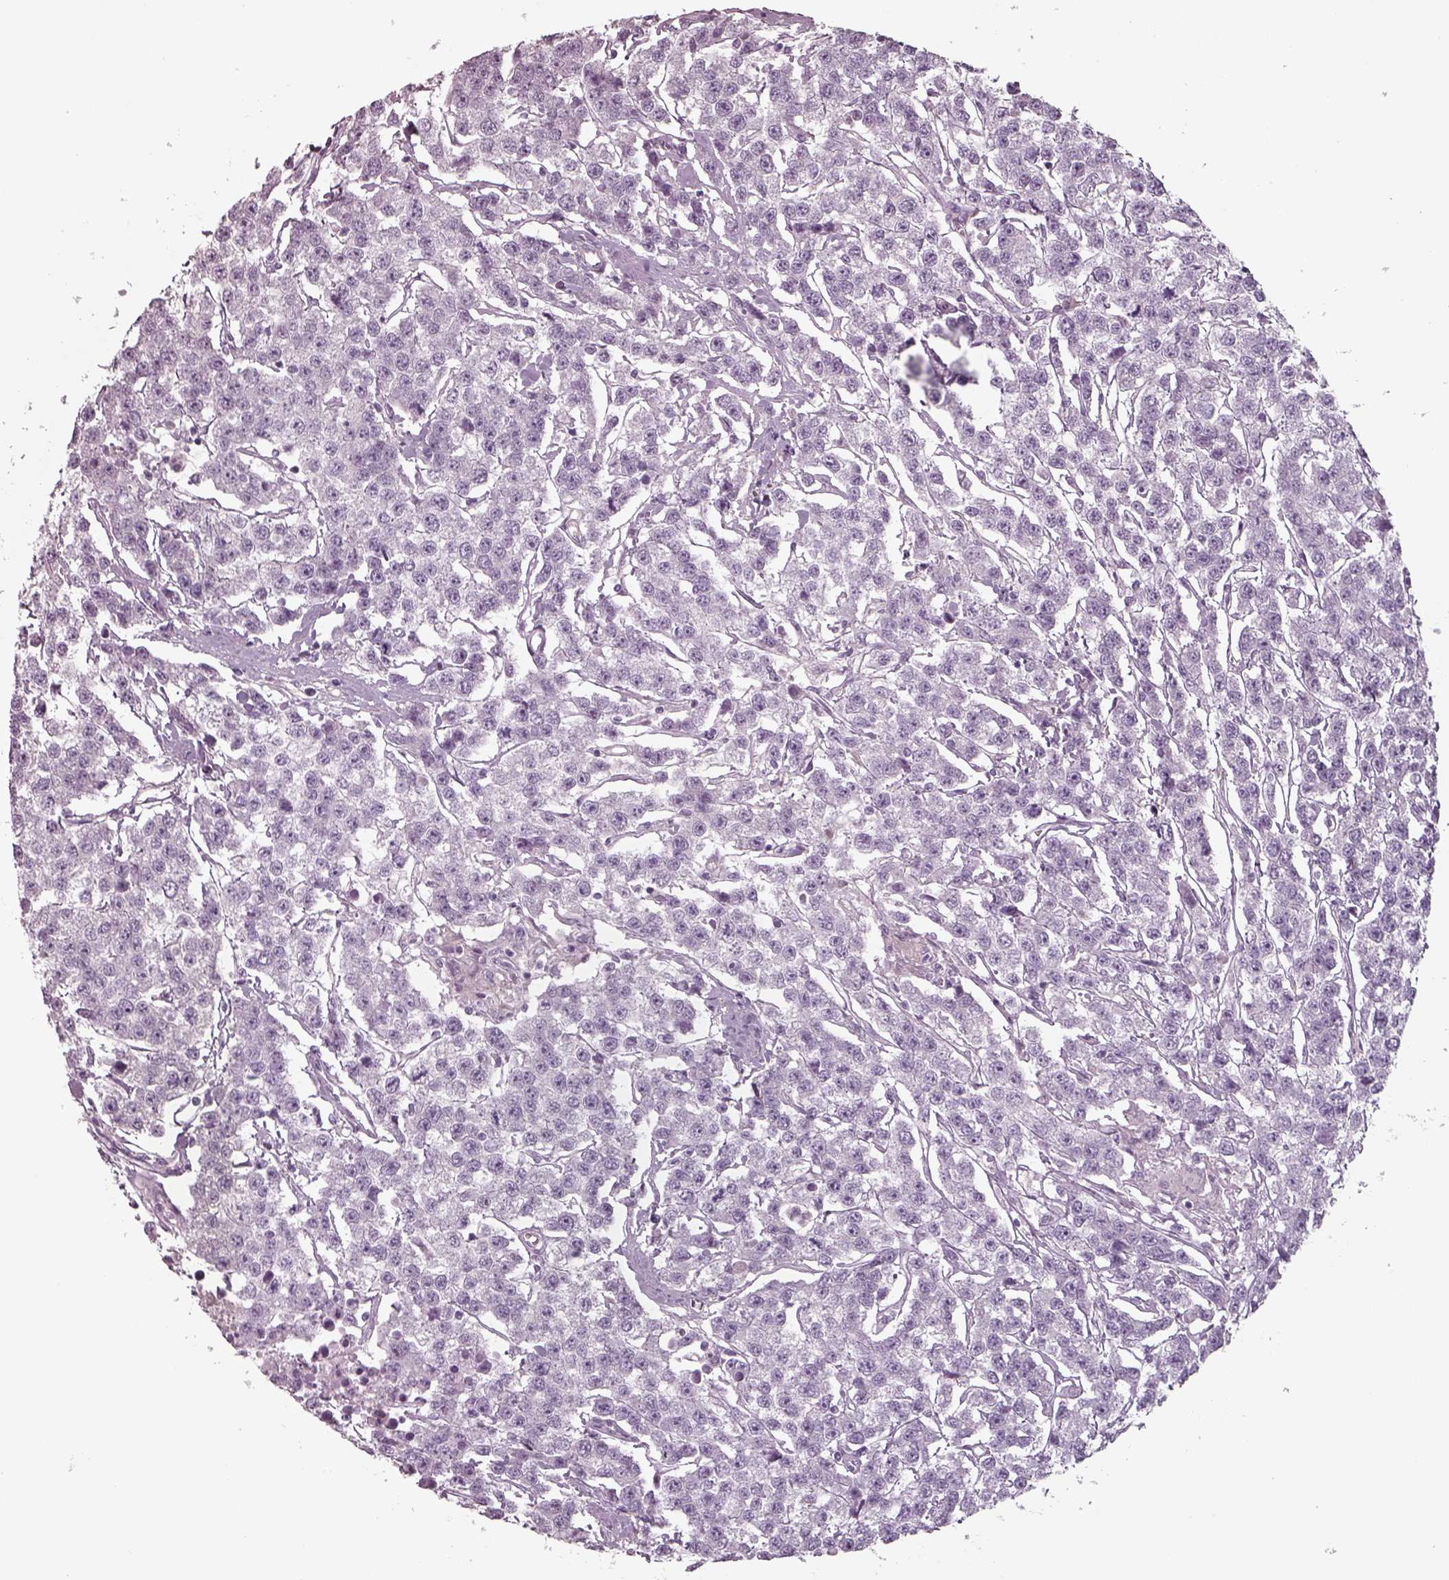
{"staining": {"intensity": "negative", "quantity": "none", "location": "none"}, "tissue": "testis cancer", "cell_type": "Tumor cells", "image_type": "cancer", "snomed": [{"axis": "morphology", "description": "Seminoma, NOS"}, {"axis": "topography", "description": "Testis"}], "caption": "Tumor cells are negative for brown protein staining in testis cancer.", "gene": "SEPTIN14", "patient": {"sex": "male", "age": 59}}